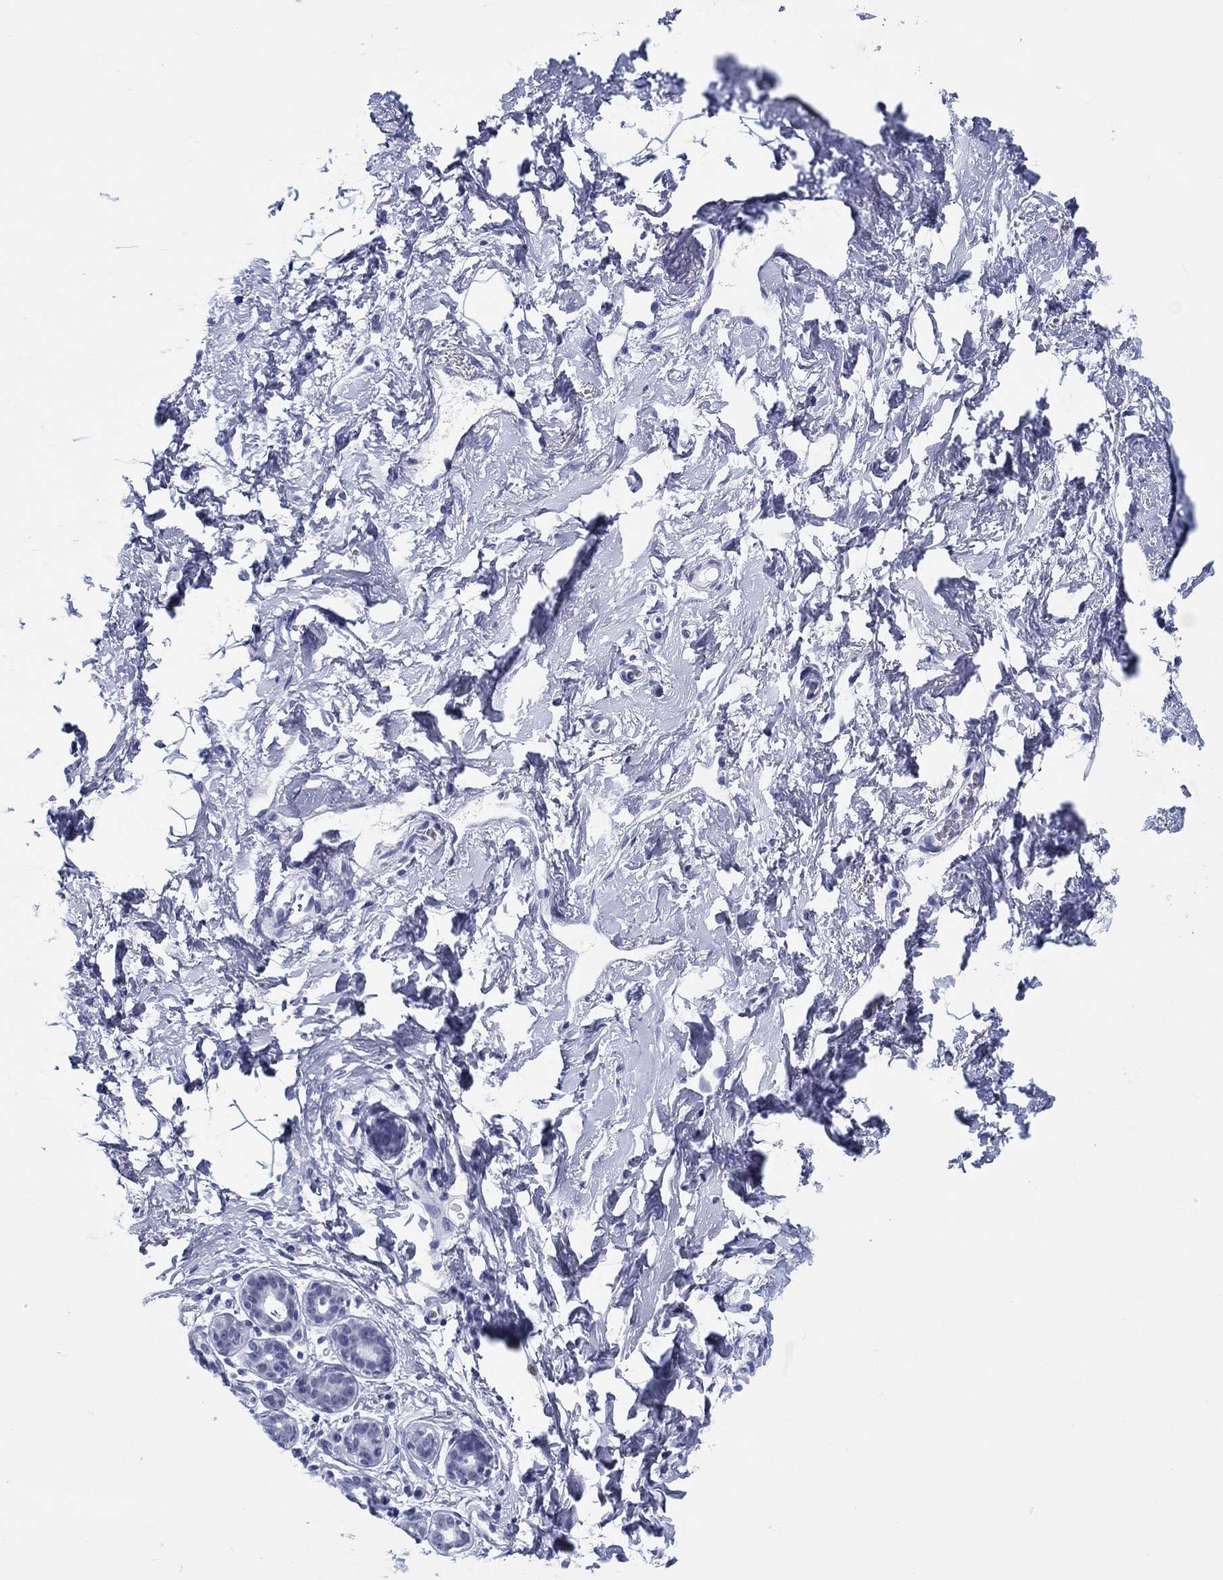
{"staining": {"intensity": "negative", "quantity": "none", "location": "none"}, "tissue": "breast", "cell_type": "Adipocytes", "image_type": "normal", "snomed": [{"axis": "morphology", "description": "Normal tissue, NOS"}, {"axis": "topography", "description": "Breast"}], "caption": "Adipocytes are negative for protein expression in benign human breast. The staining is performed using DAB brown chromogen with nuclei counter-stained in using hematoxylin.", "gene": "H1", "patient": {"sex": "female", "age": 43}}